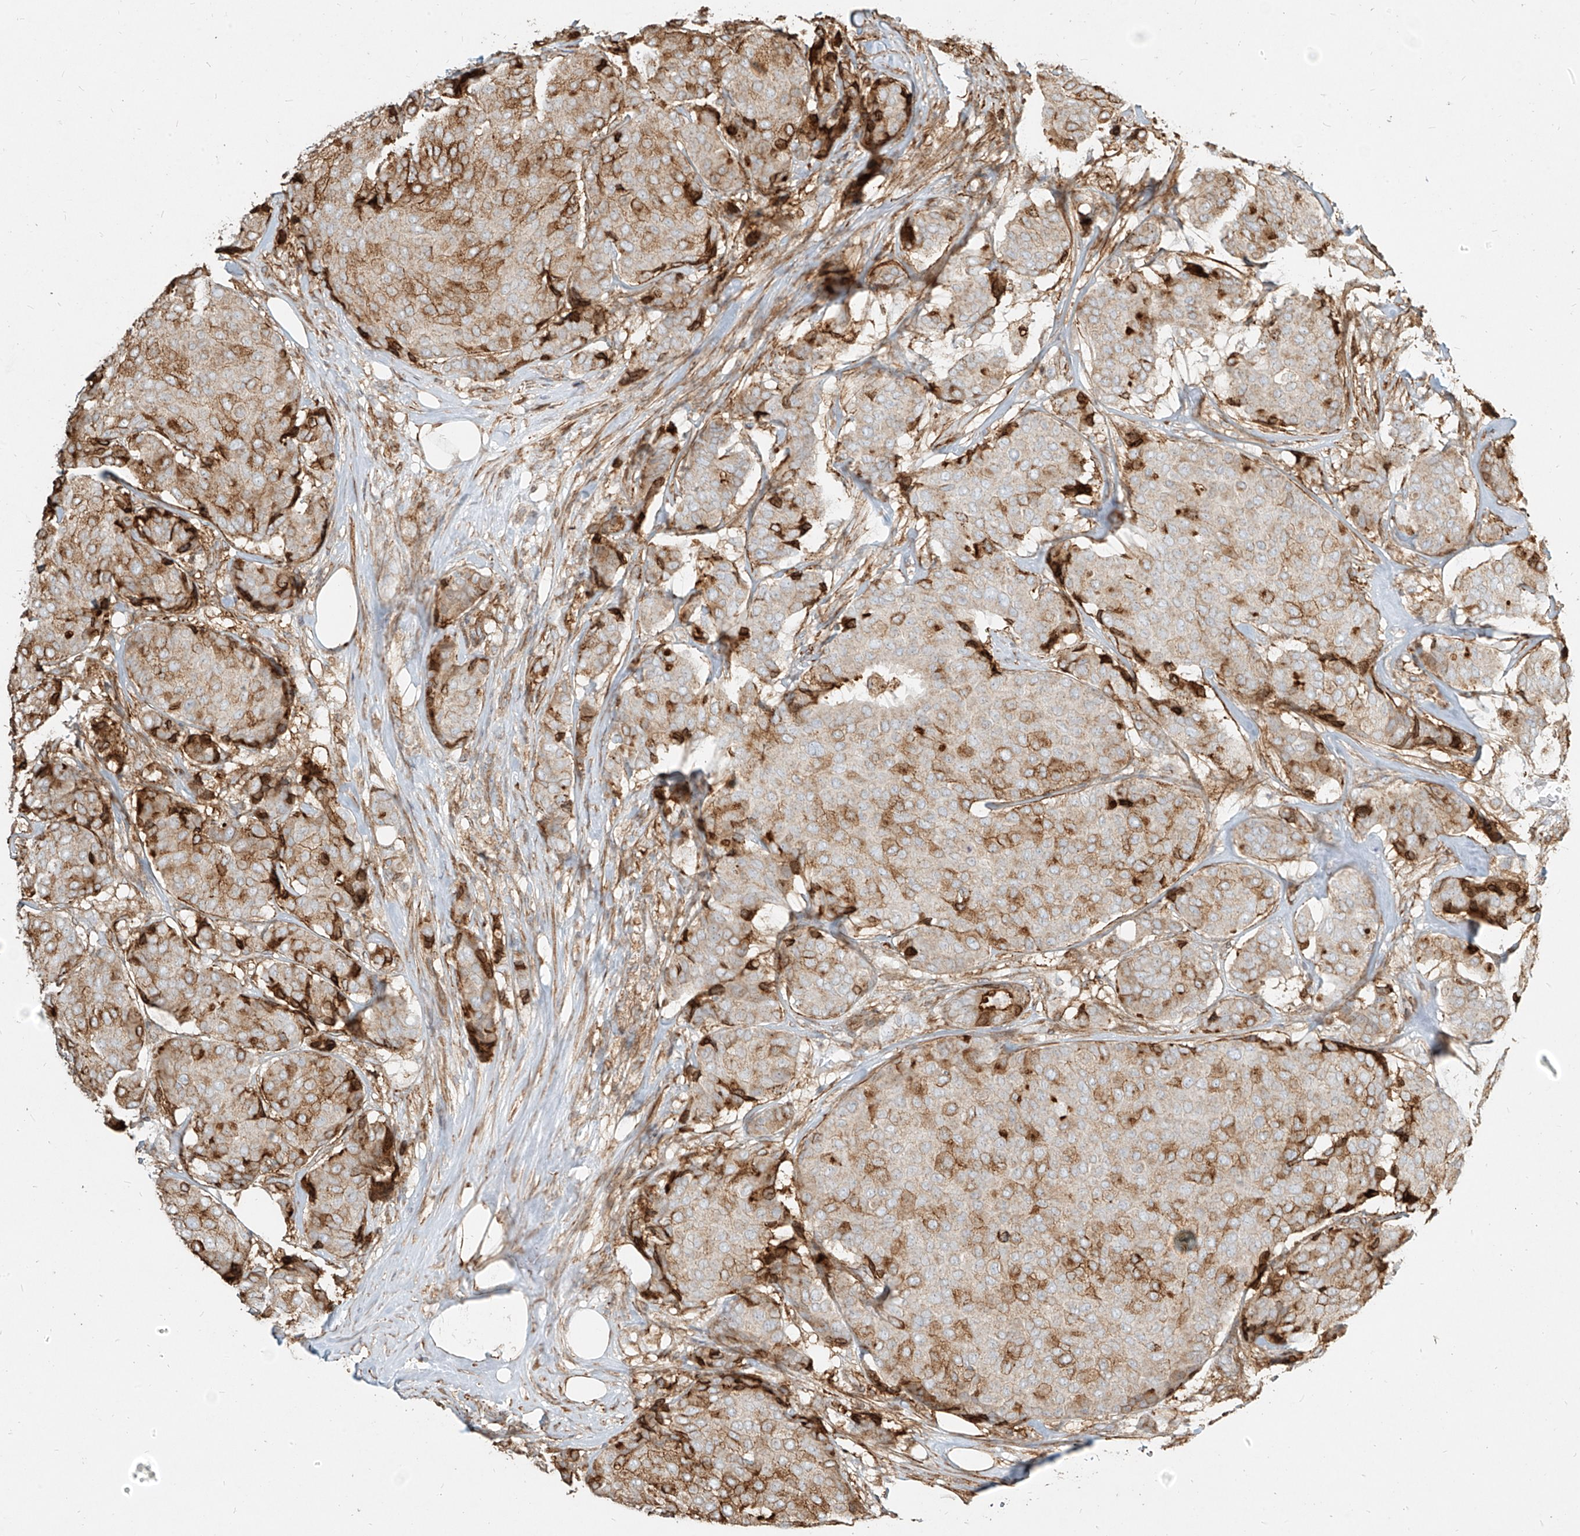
{"staining": {"intensity": "moderate", "quantity": ">75%", "location": "cytoplasmic/membranous"}, "tissue": "breast cancer", "cell_type": "Tumor cells", "image_type": "cancer", "snomed": [{"axis": "morphology", "description": "Duct carcinoma"}, {"axis": "topography", "description": "Breast"}], "caption": "A micrograph showing moderate cytoplasmic/membranous positivity in about >75% of tumor cells in breast cancer (infiltrating ductal carcinoma), as visualized by brown immunohistochemical staining.", "gene": "MTX2", "patient": {"sex": "female", "age": 75}}